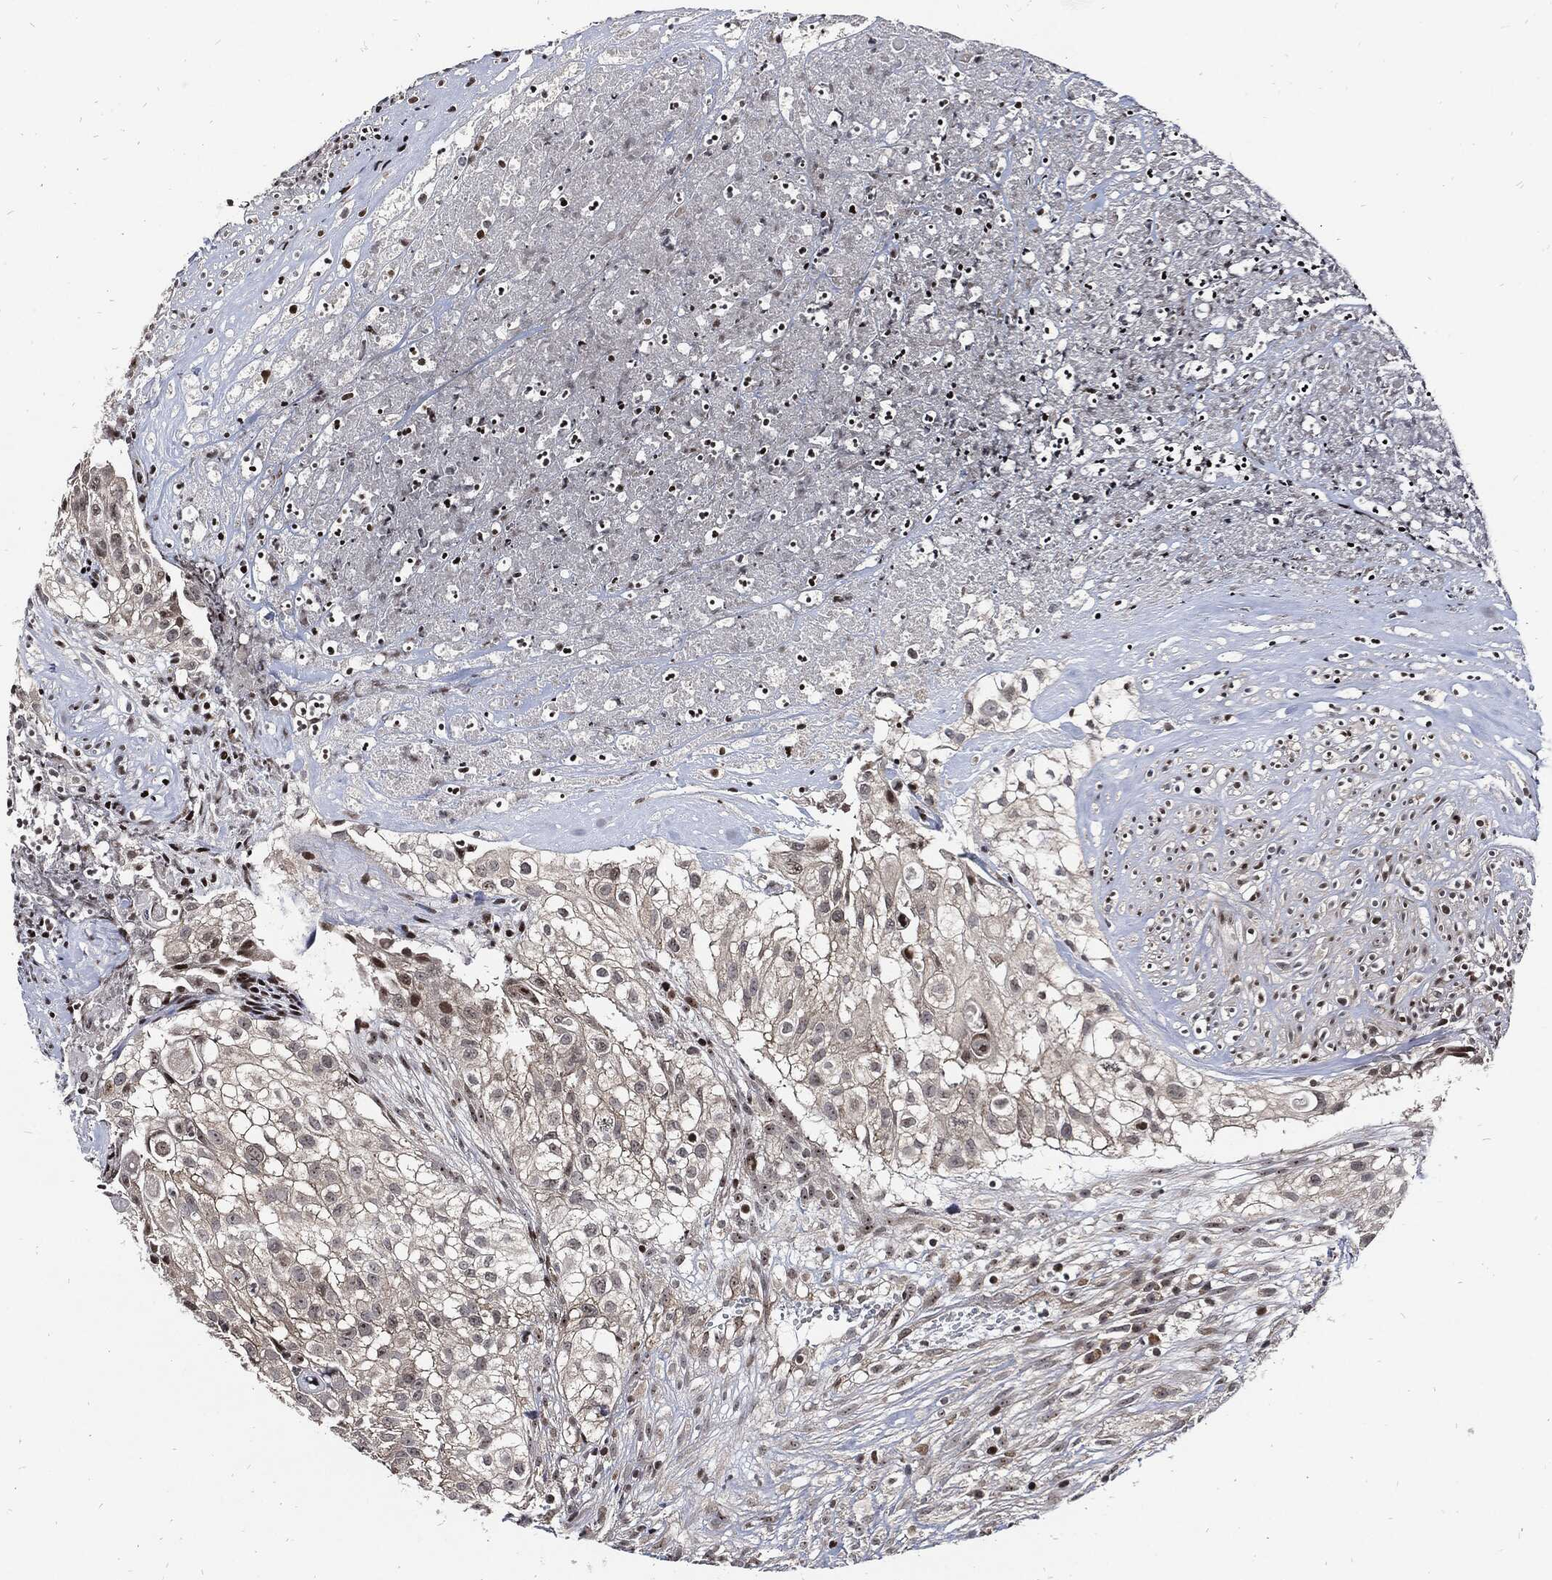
{"staining": {"intensity": "negative", "quantity": "none", "location": "none"}, "tissue": "urothelial cancer", "cell_type": "Tumor cells", "image_type": "cancer", "snomed": [{"axis": "morphology", "description": "Urothelial carcinoma, High grade"}, {"axis": "topography", "description": "Urinary bladder"}], "caption": "The histopathology image displays no staining of tumor cells in urothelial cancer. (Brightfield microscopy of DAB immunohistochemistry at high magnification).", "gene": "ZNF775", "patient": {"sex": "female", "age": 79}}